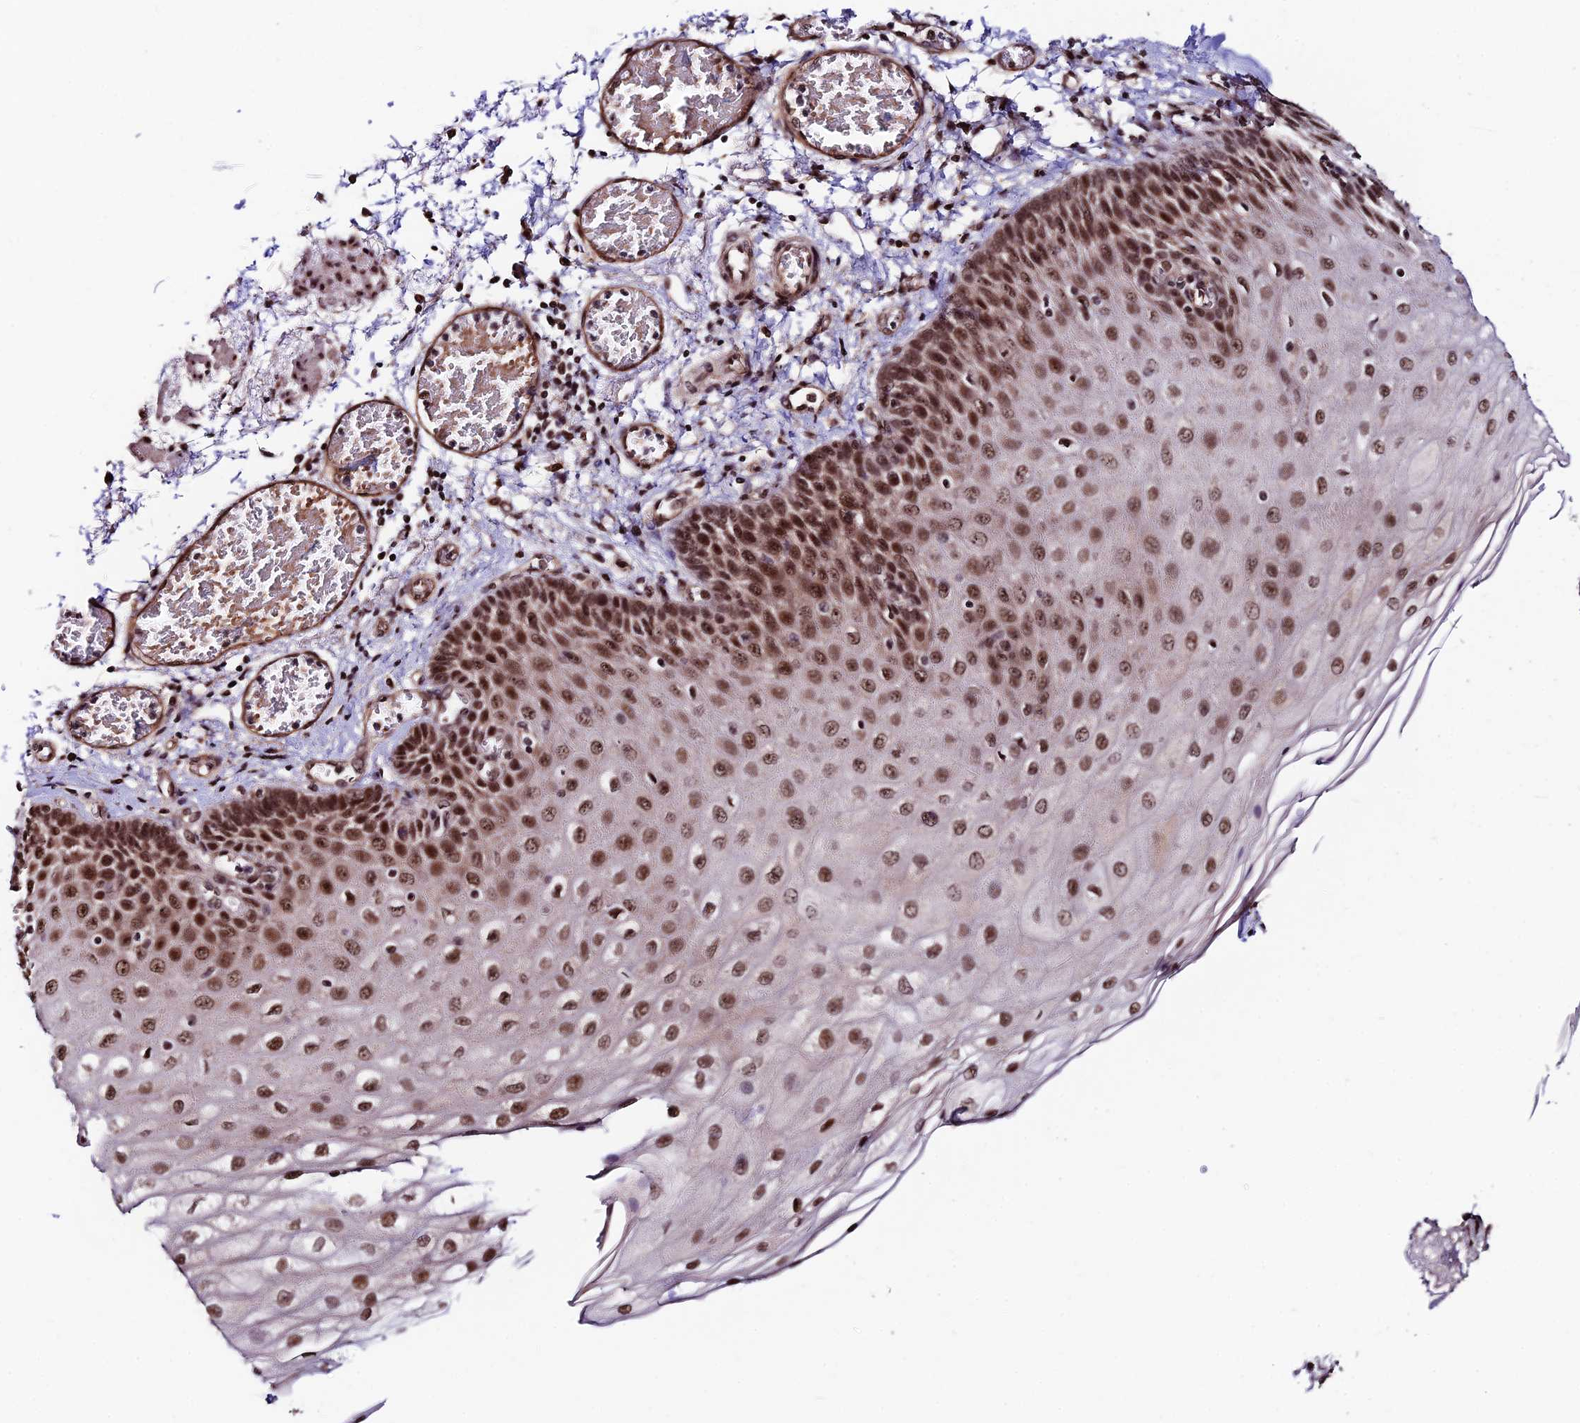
{"staining": {"intensity": "strong", "quantity": ">75%", "location": "nuclear"}, "tissue": "esophagus", "cell_type": "Squamous epithelial cells", "image_type": "normal", "snomed": [{"axis": "morphology", "description": "Normal tissue, NOS"}, {"axis": "topography", "description": "Esophagus"}], "caption": "Normal esophagus was stained to show a protein in brown. There is high levels of strong nuclear expression in approximately >75% of squamous epithelial cells.", "gene": "RBM42", "patient": {"sex": "male", "age": 81}}